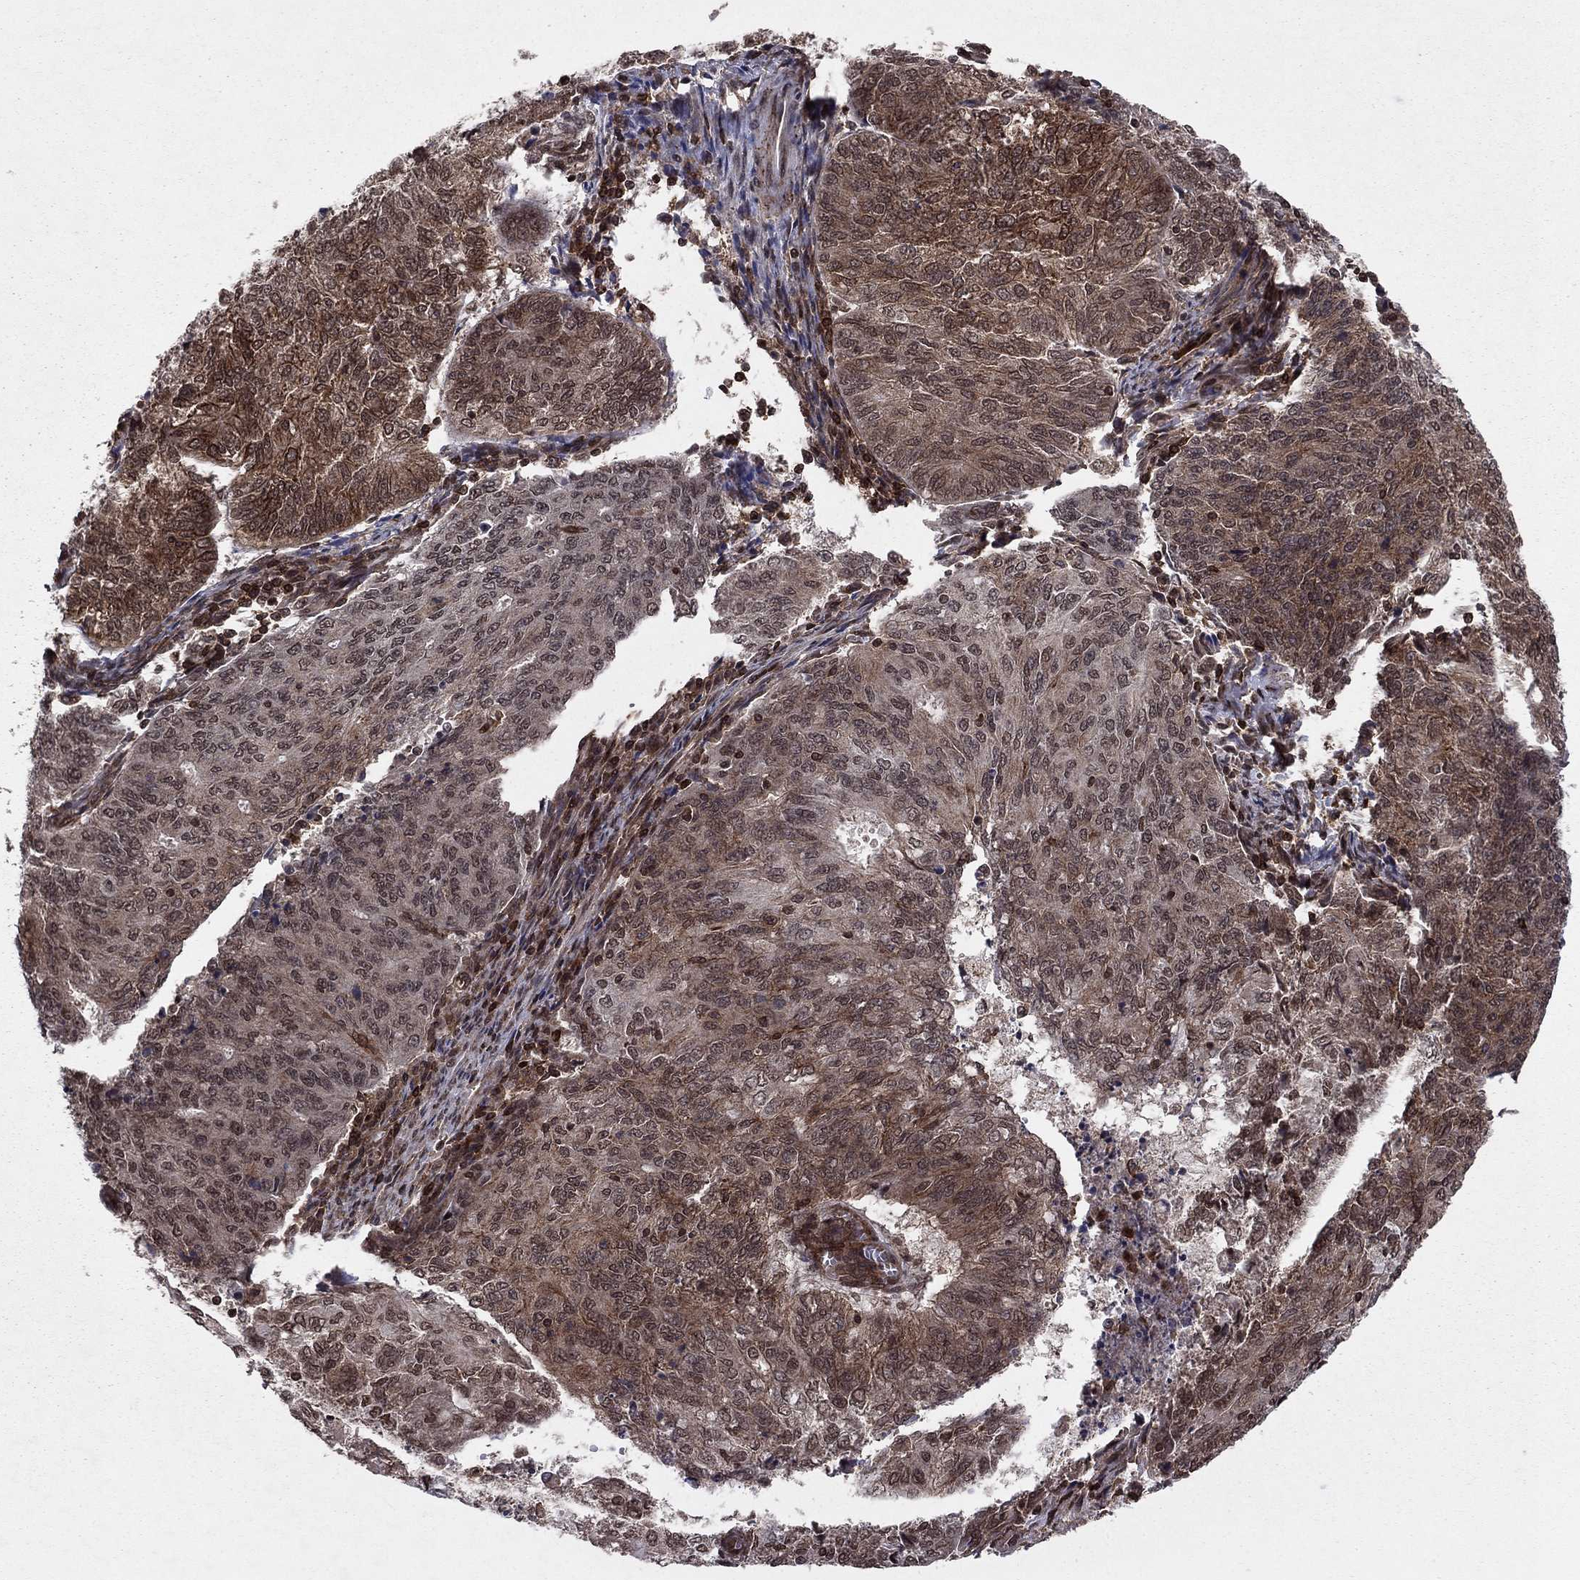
{"staining": {"intensity": "strong", "quantity": ">75%", "location": "cytoplasmic/membranous"}, "tissue": "endometrial cancer", "cell_type": "Tumor cells", "image_type": "cancer", "snomed": [{"axis": "morphology", "description": "Adenocarcinoma, NOS"}, {"axis": "topography", "description": "Endometrium"}], "caption": "DAB (3,3'-diaminobenzidine) immunohistochemical staining of adenocarcinoma (endometrial) shows strong cytoplasmic/membranous protein staining in about >75% of tumor cells.", "gene": "SSX2IP", "patient": {"sex": "female", "age": 82}}